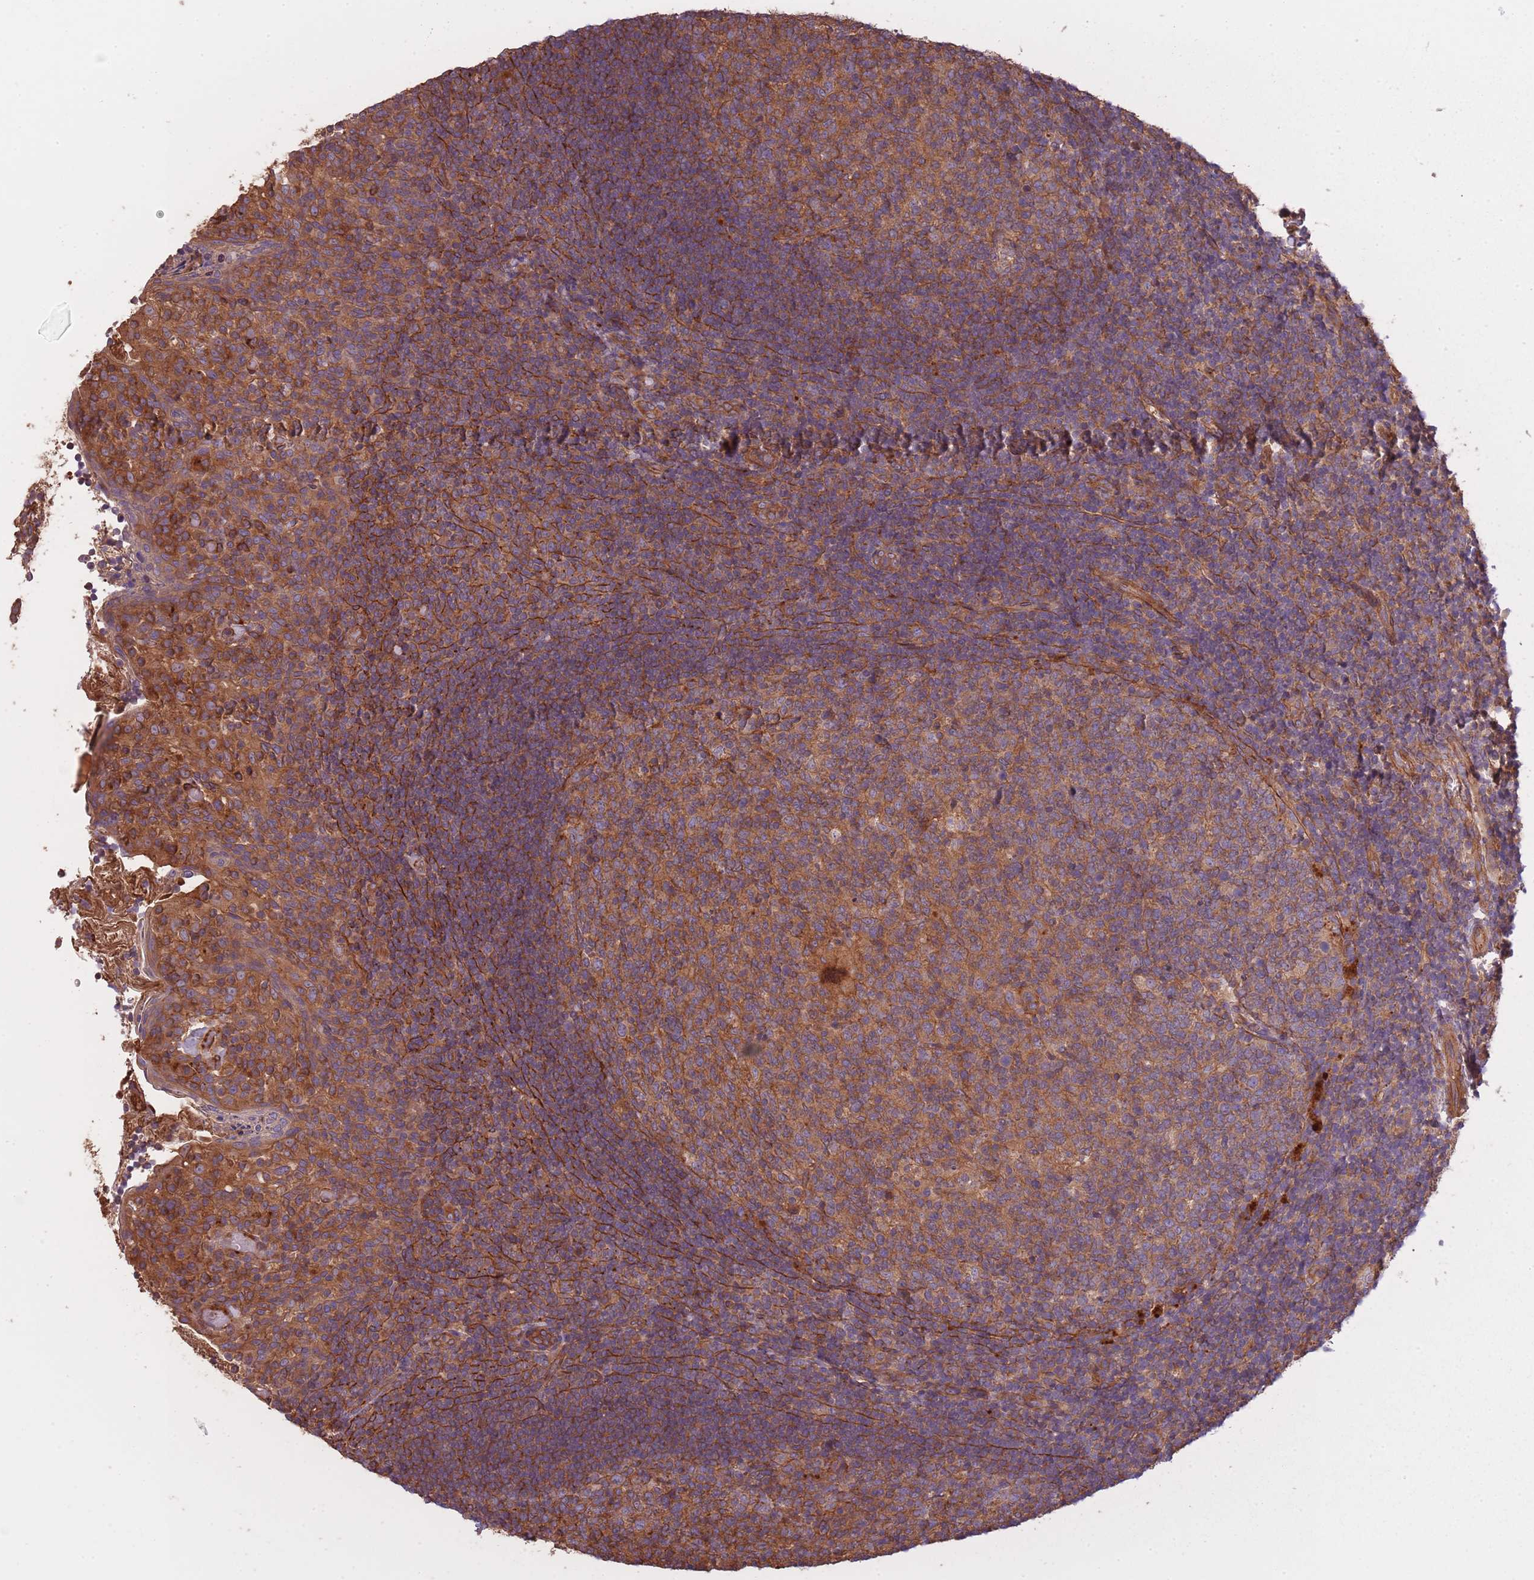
{"staining": {"intensity": "moderate", "quantity": ">75%", "location": "cytoplasmic/membranous"}, "tissue": "tonsil", "cell_type": "Germinal center cells", "image_type": "normal", "snomed": [{"axis": "morphology", "description": "Normal tissue, NOS"}, {"axis": "topography", "description": "Tonsil"}], "caption": "Tonsil stained for a protein reveals moderate cytoplasmic/membranous positivity in germinal center cells. (brown staining indicates protein expression, while blue staining denotes nuclei).", "gene": "ARMH3", "patient": {"sex": "female", "age": 10}}